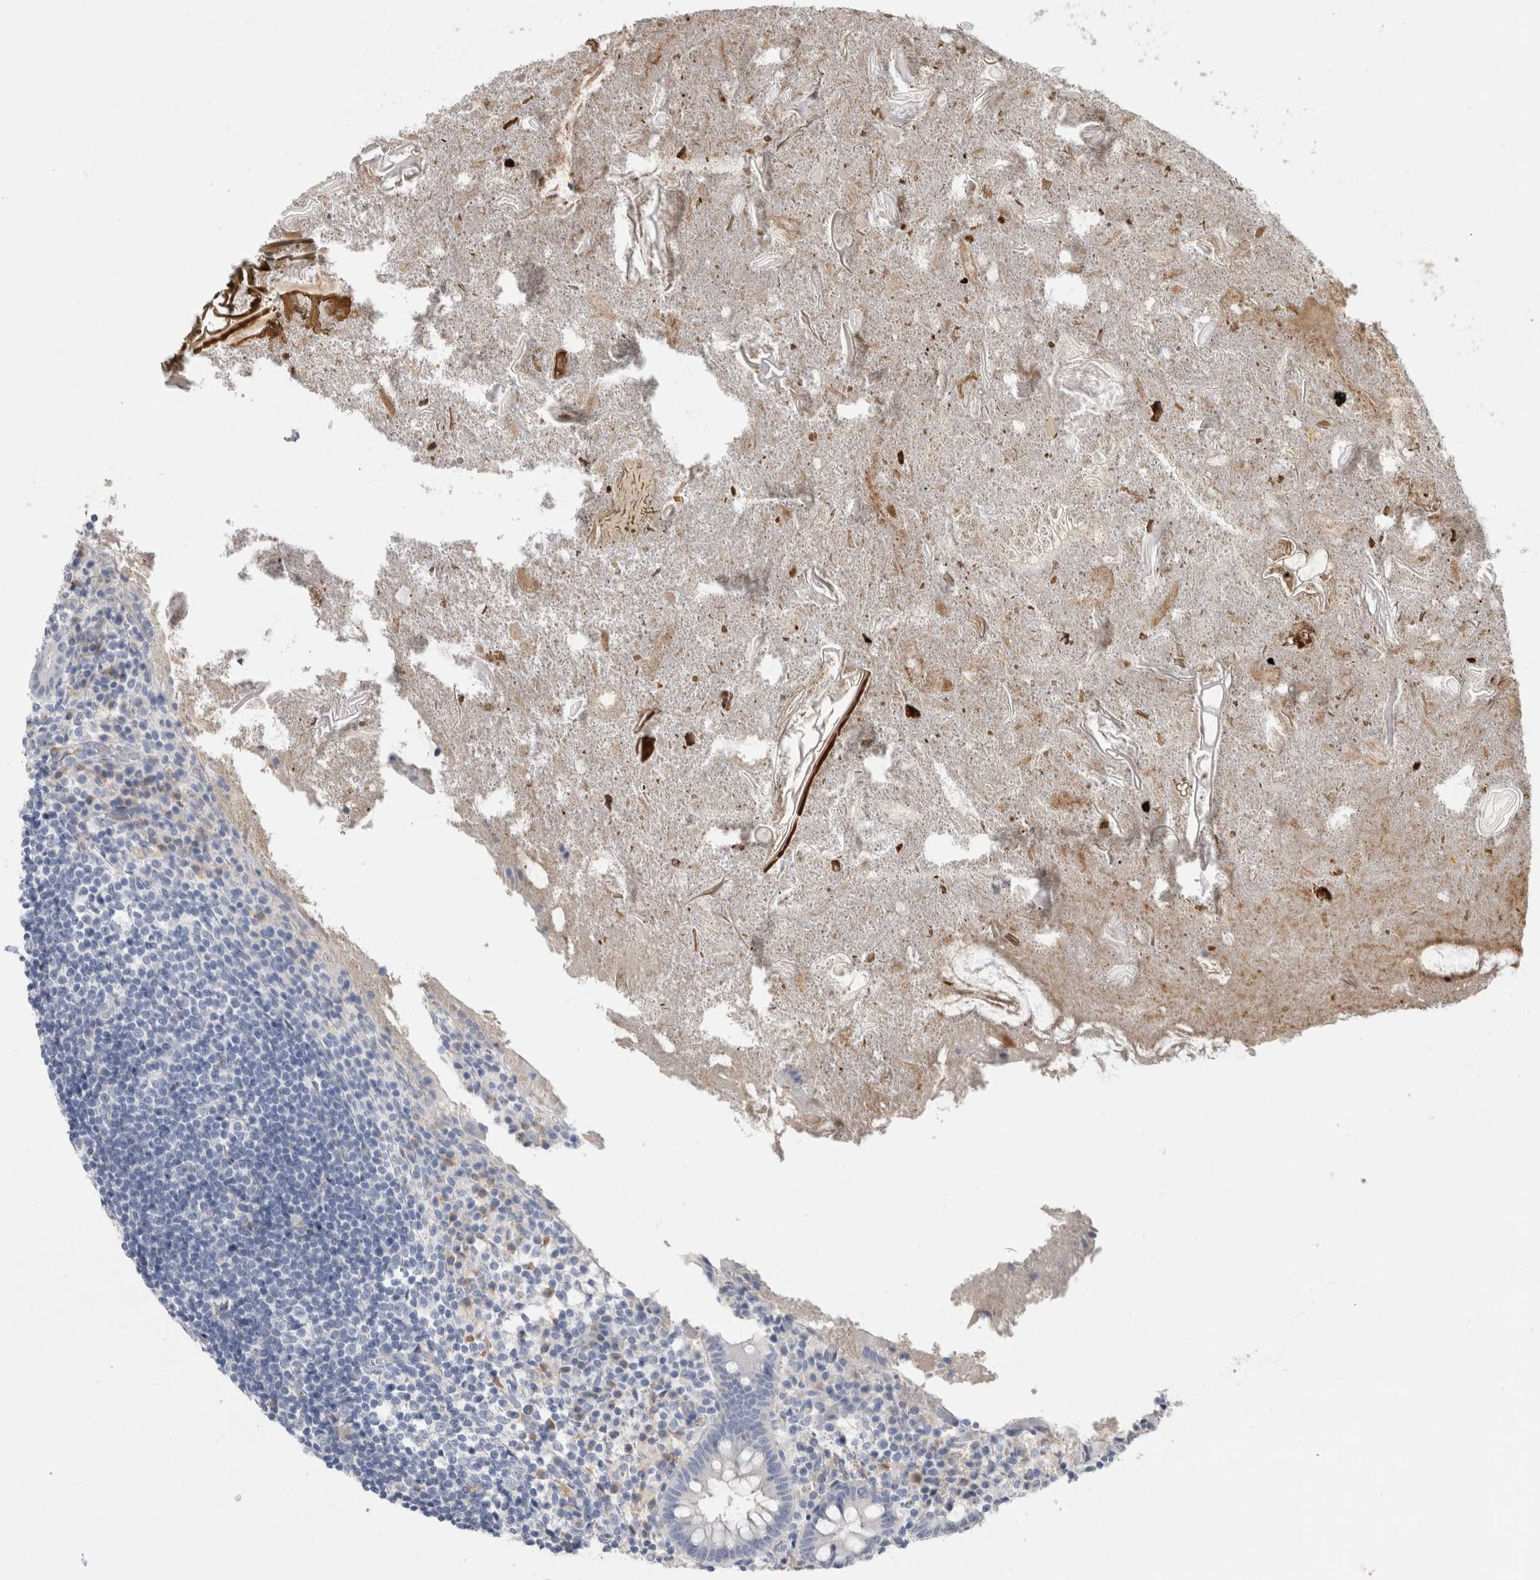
{"staining": {"intensity": "negative", "quantity": "none", "location": "none"}, "tissue": "appendix", "cell_type": "Glandular cells", "image_type": "normal", "snomed": [{"axis": "morphology", "description": "Normal tissue, NOS"}, {"axis": "topography", "description": "Appendix"}], "caption": "An image of appendix stained for a protein shows no brown staining in glandular cells.", "gene": "SCGB1A1", "patient": {"sex": "female", "age": 17}}